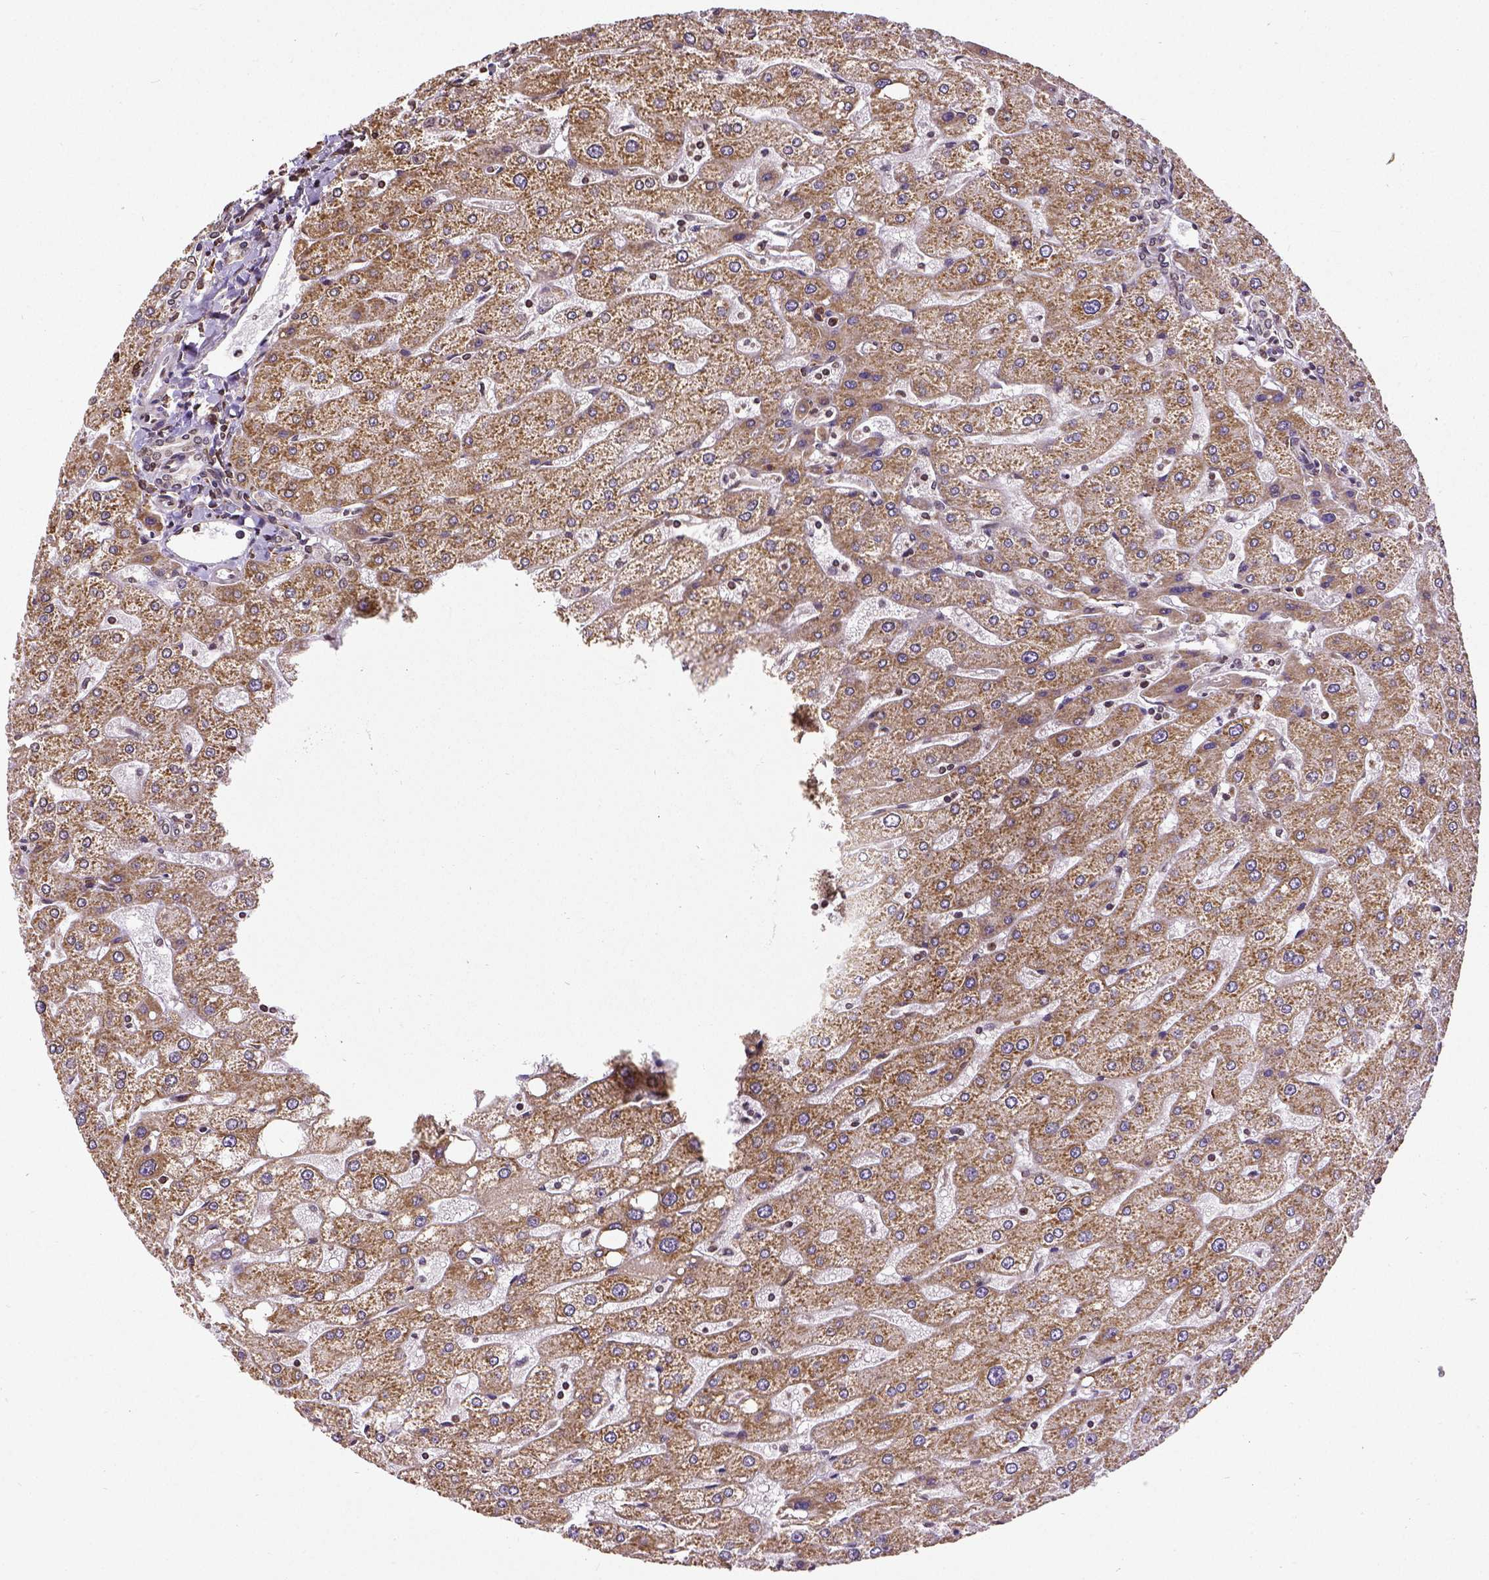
{"staining": {"intensity": "strong", "quantity": ">75%", "location": "cytoplasmic/membranous,nuclear"}, "tissue": "liver", "cell_type": "Cholangiocytes", "image_type": "normal", "snomed": [{"axis": "morphology", "description": "Normal tissue, NOS"}, {"axis": "topography", "description": "Liver"}], "caption": "Protein staining of benign liver exhibits strong cytoplasmic/membranous,nuclear positivity in approximately >75% of cholangiocytes.", "gene": "MTDH", "patient": {"sex": "male", "age": 67}}